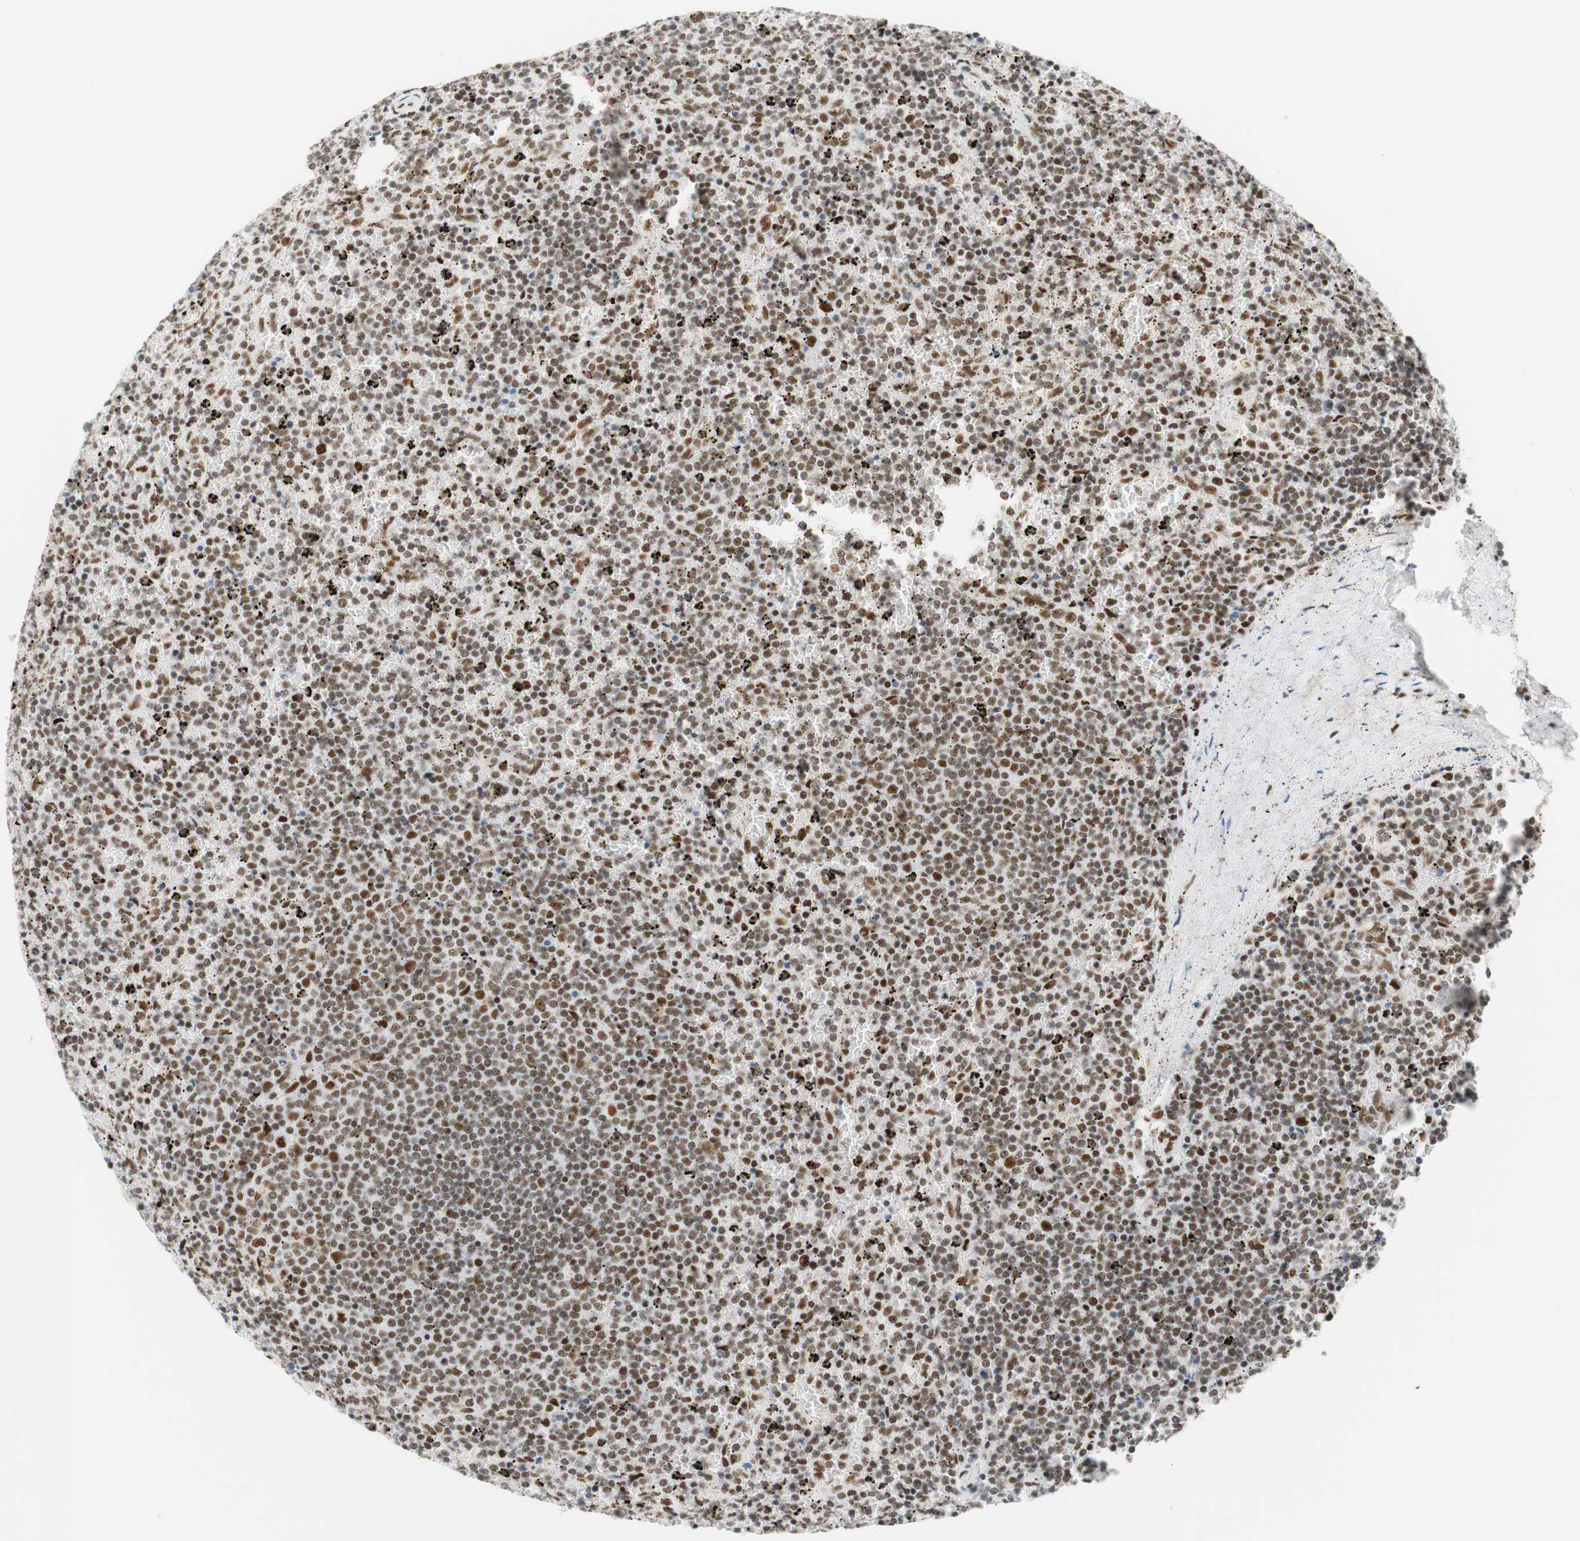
{"staining": {"intensity": "moderate", "quantity": "<25%", "location": "nuclear"}, "tissue": "lymphoma", "cell_type": "Tumor cells", "image_type": "cancer", "snomed": [{"axis": "morphology", "description": "Malignant lymphoma, non-Hodgkin's type, Low grade"}, {"axis": "topography", "description": "Spleen"}], "caption": "Immunohistochemical staining of human lymphoma reveals low levels of moderate nuclear protein positivity in approximately <25% of tumor cells. (brown staining indicates protein expression, while blue staining denotes nuclei).", "gene": "RNF20", "patient": {"sex": "female", "age": 77}}